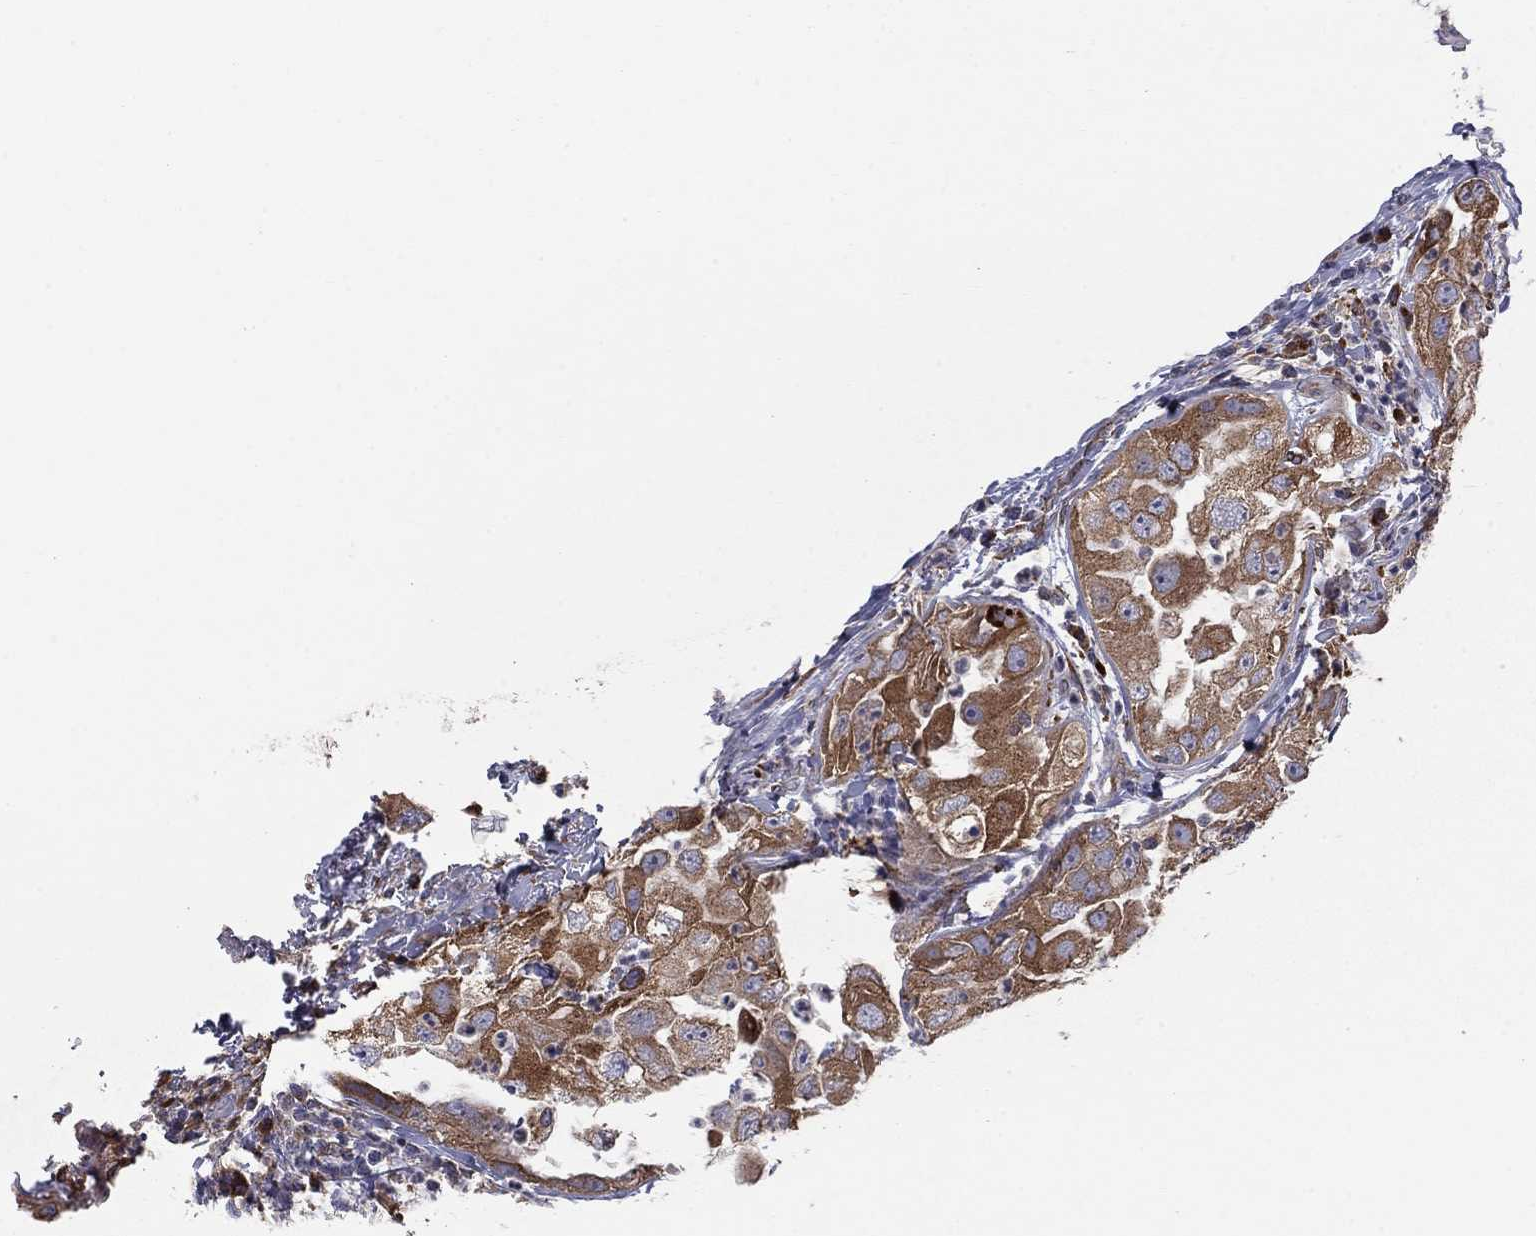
{"staining": {"intensity": "strong", "quantity": ">75%", "location": "cytoplasmic/membranous"}, "tissue": "urothelial cancer", "cell_type": "Tumor cells", "image_type": "cancer", "snomed": [{"axis": "morphology", "description": "Urothelial carcinoma, High grade"}, {"axis": "topography", "description": "Urinary bladder"}], "caption": "IHC of urothelial cancer displays high levels of strong cytoplasmic/membranous expression in approximately >75% of tumor cells. (DAB (3,3'-diaminobenzidine) IHC, brown staining for protein, blue staining for nuclei).", "gene": "YIF1A", "patient": {"sex": "female", "age": 41}}